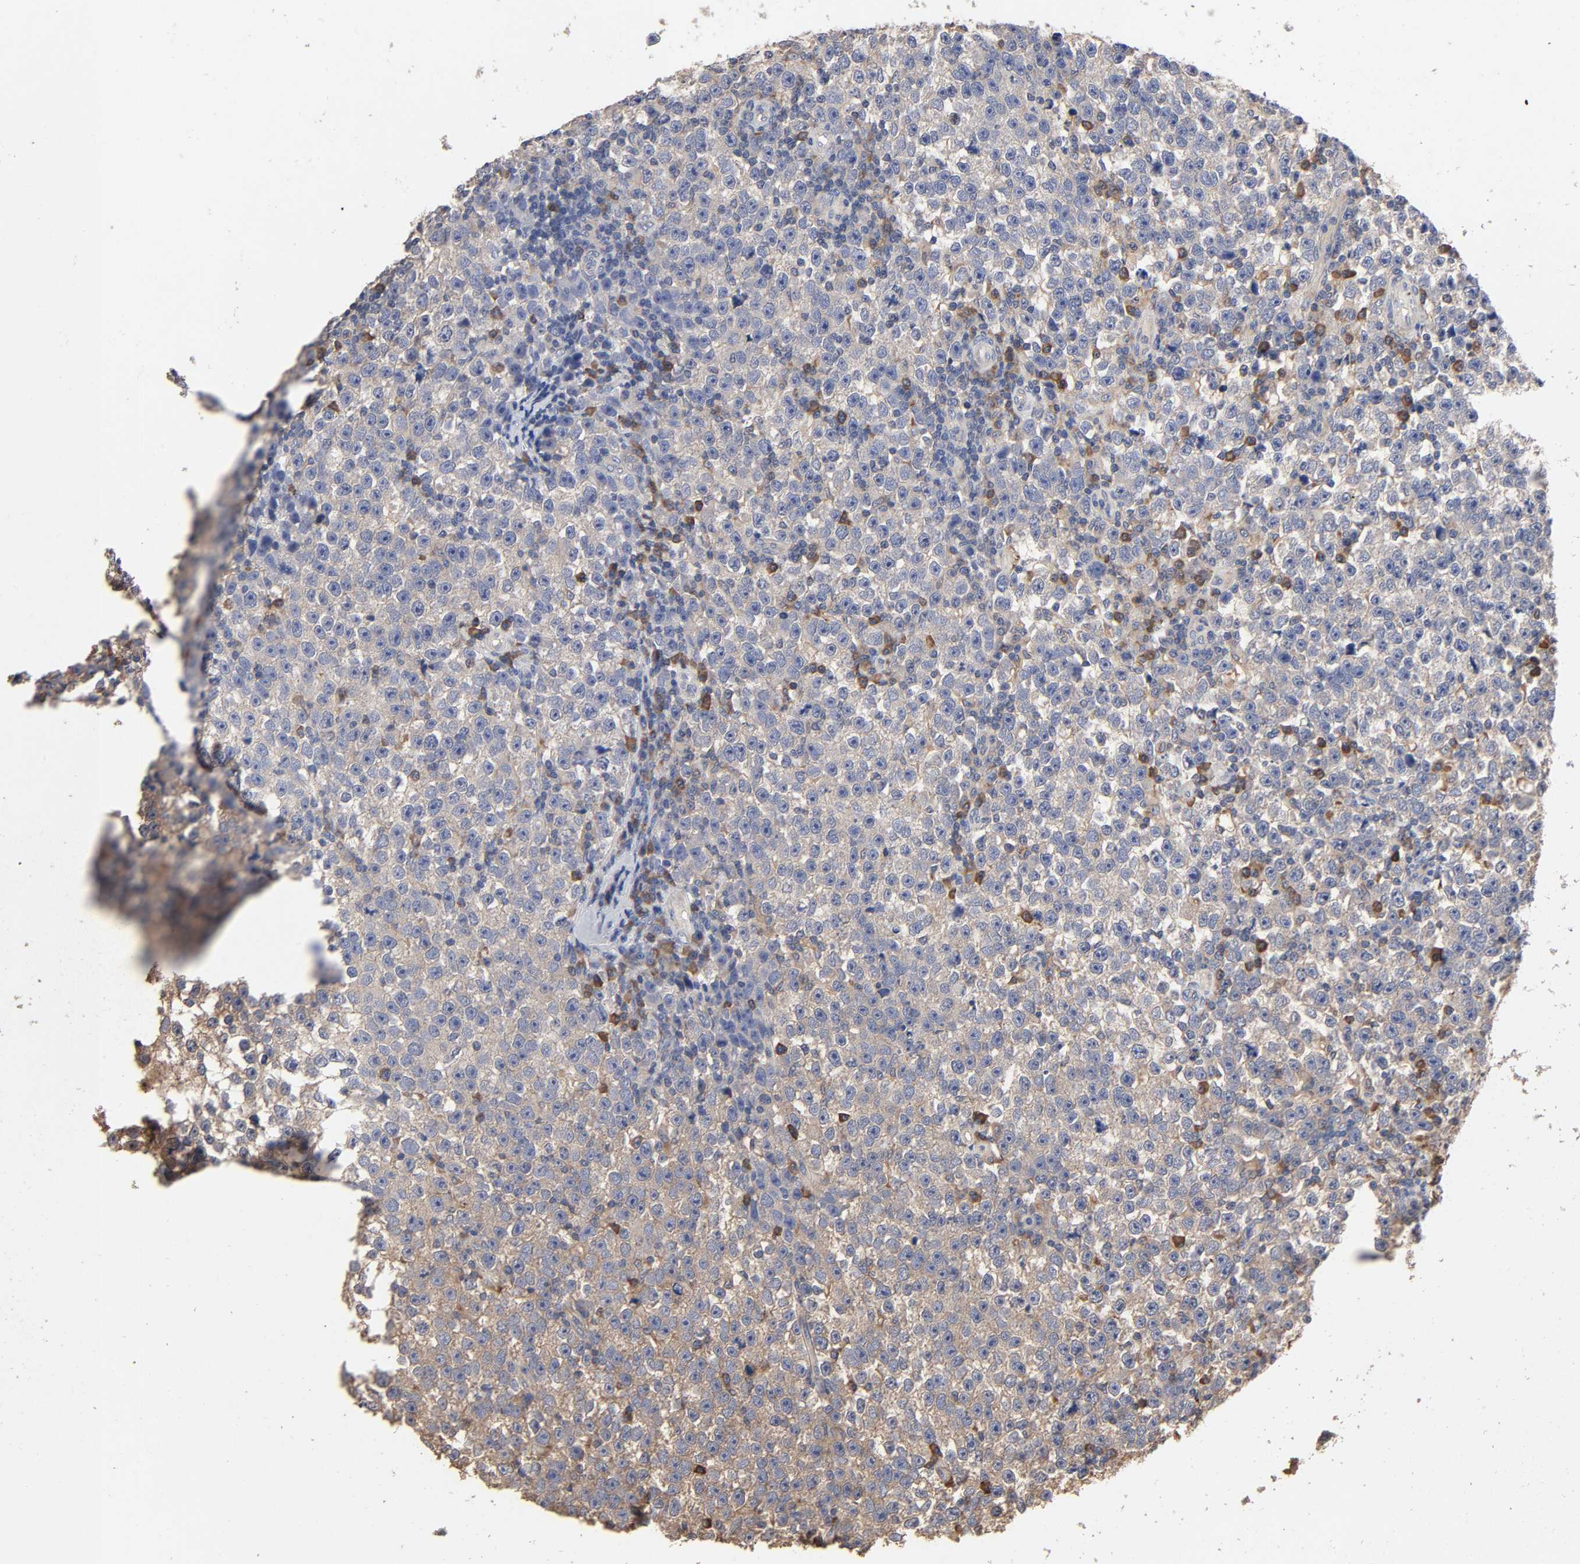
{"staining": {"intensity": "weak", "quantity": "25%-75%", "location": "cytoplasmic/membranous"}, "tissue": "testis cancer", "cell_type": "Tumor cells", "image_type": "cancer", "snomed": [{"axis": "morphology", "description": "Seminoma, NOS"}, {"axis": "topography", "description": "Testis"}], "caption": "Weak cytoplasmic/membranous protein positivity is seen in about 25%-75% of tumor cells in testis cancer (seminoma). (IHC, brightfield microscopy, high magnification).", "gene": "EIF4G2", "patient": {"sex": "male", "age": 43}}